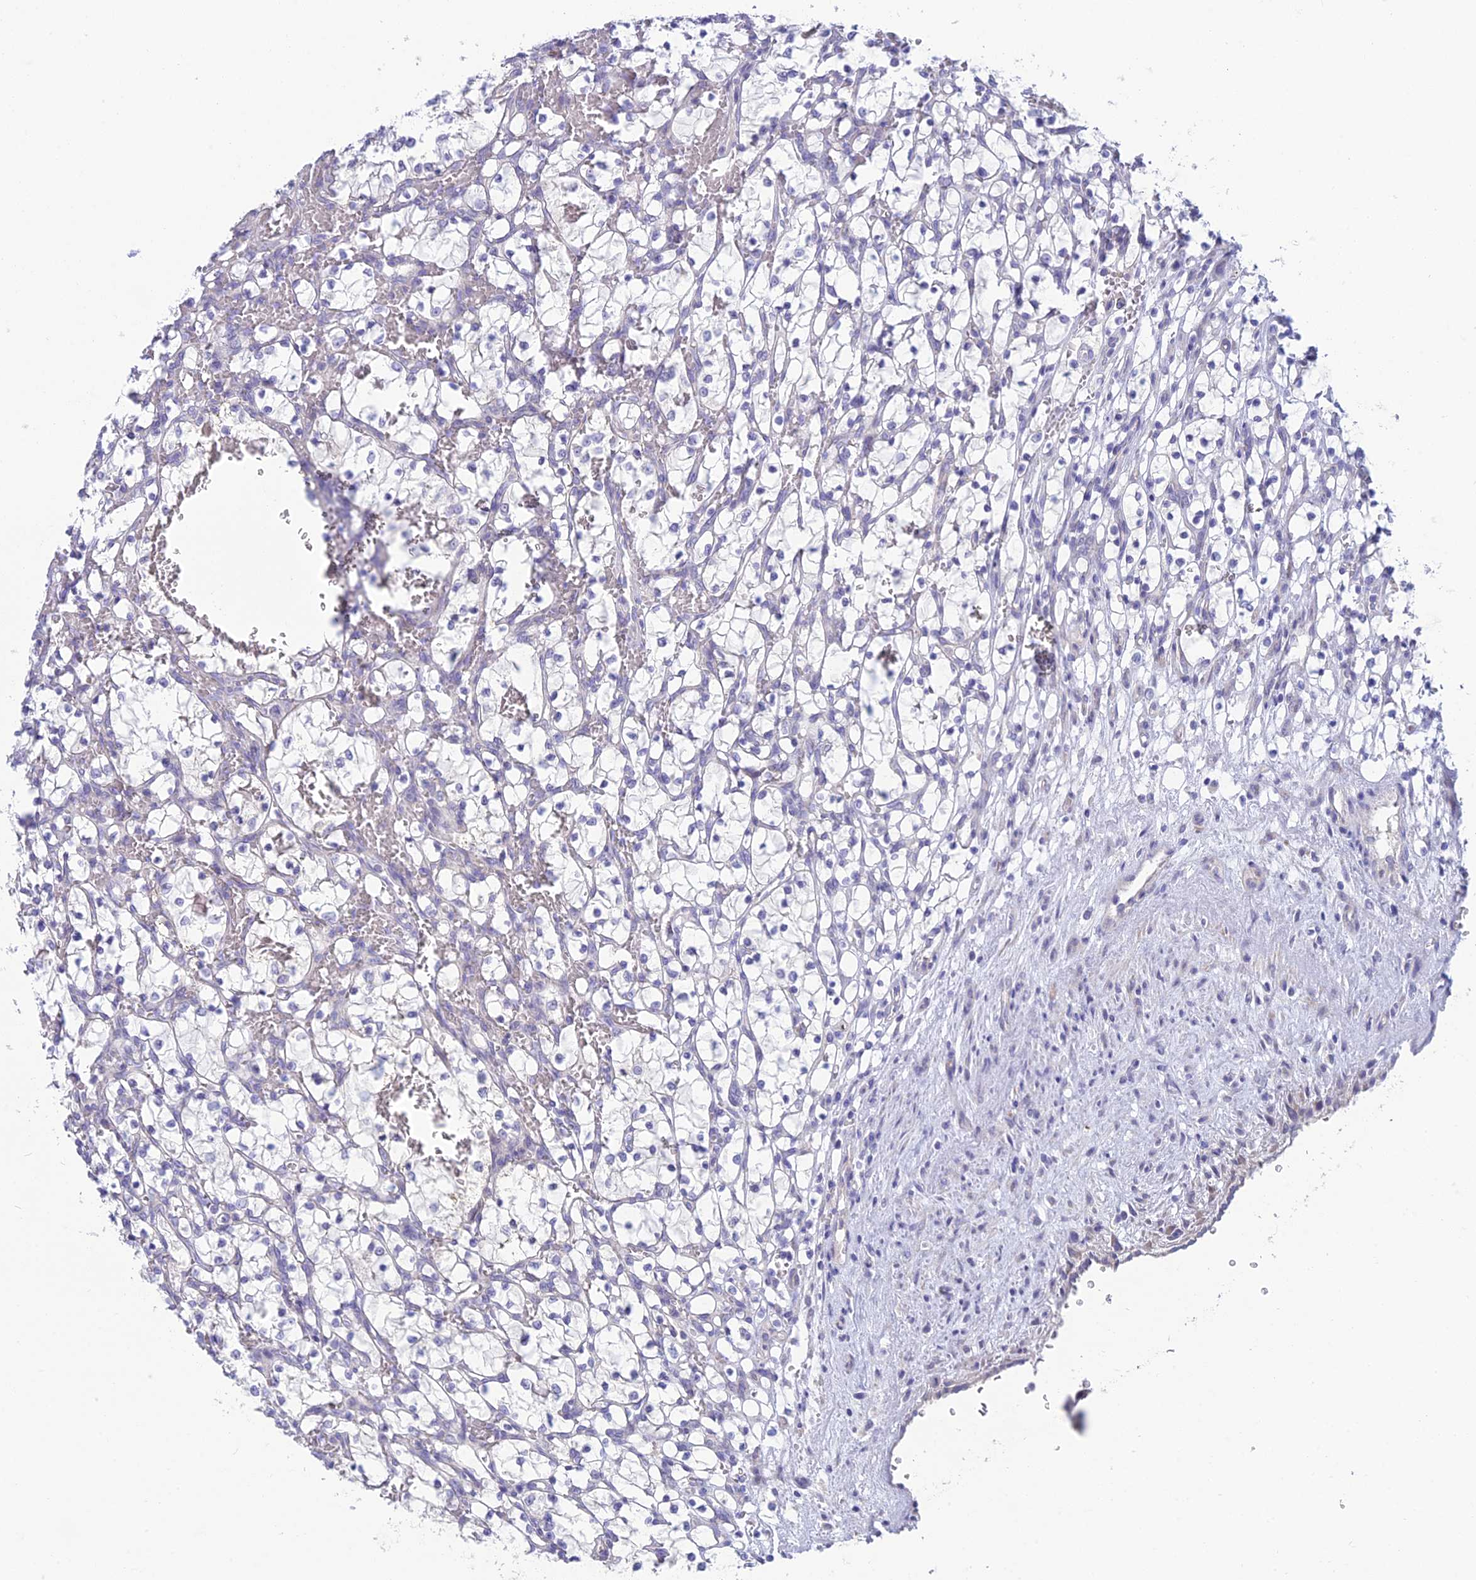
{"staining": {"intensity": "negative", "quantity": "none", "location": "none"}, "tissue": "renal cancer", "cell_type": "Tumor cells", "image_type": "cancer", "snomed": [{"axis": "morphology", "description": "Adenocarcinoma, NOS"}, {"axis": "topography", "description": "Kidney"}], "caption": "This is a photomicrograph of IHC staining of renal cancer (adenocarcinoma), which shows no positivity in tumor cells. (Brightfield microscopy of DAB IHC at high magnification).", "gene": "XPO7", "patient": {"sex": "female", "age": 69}}